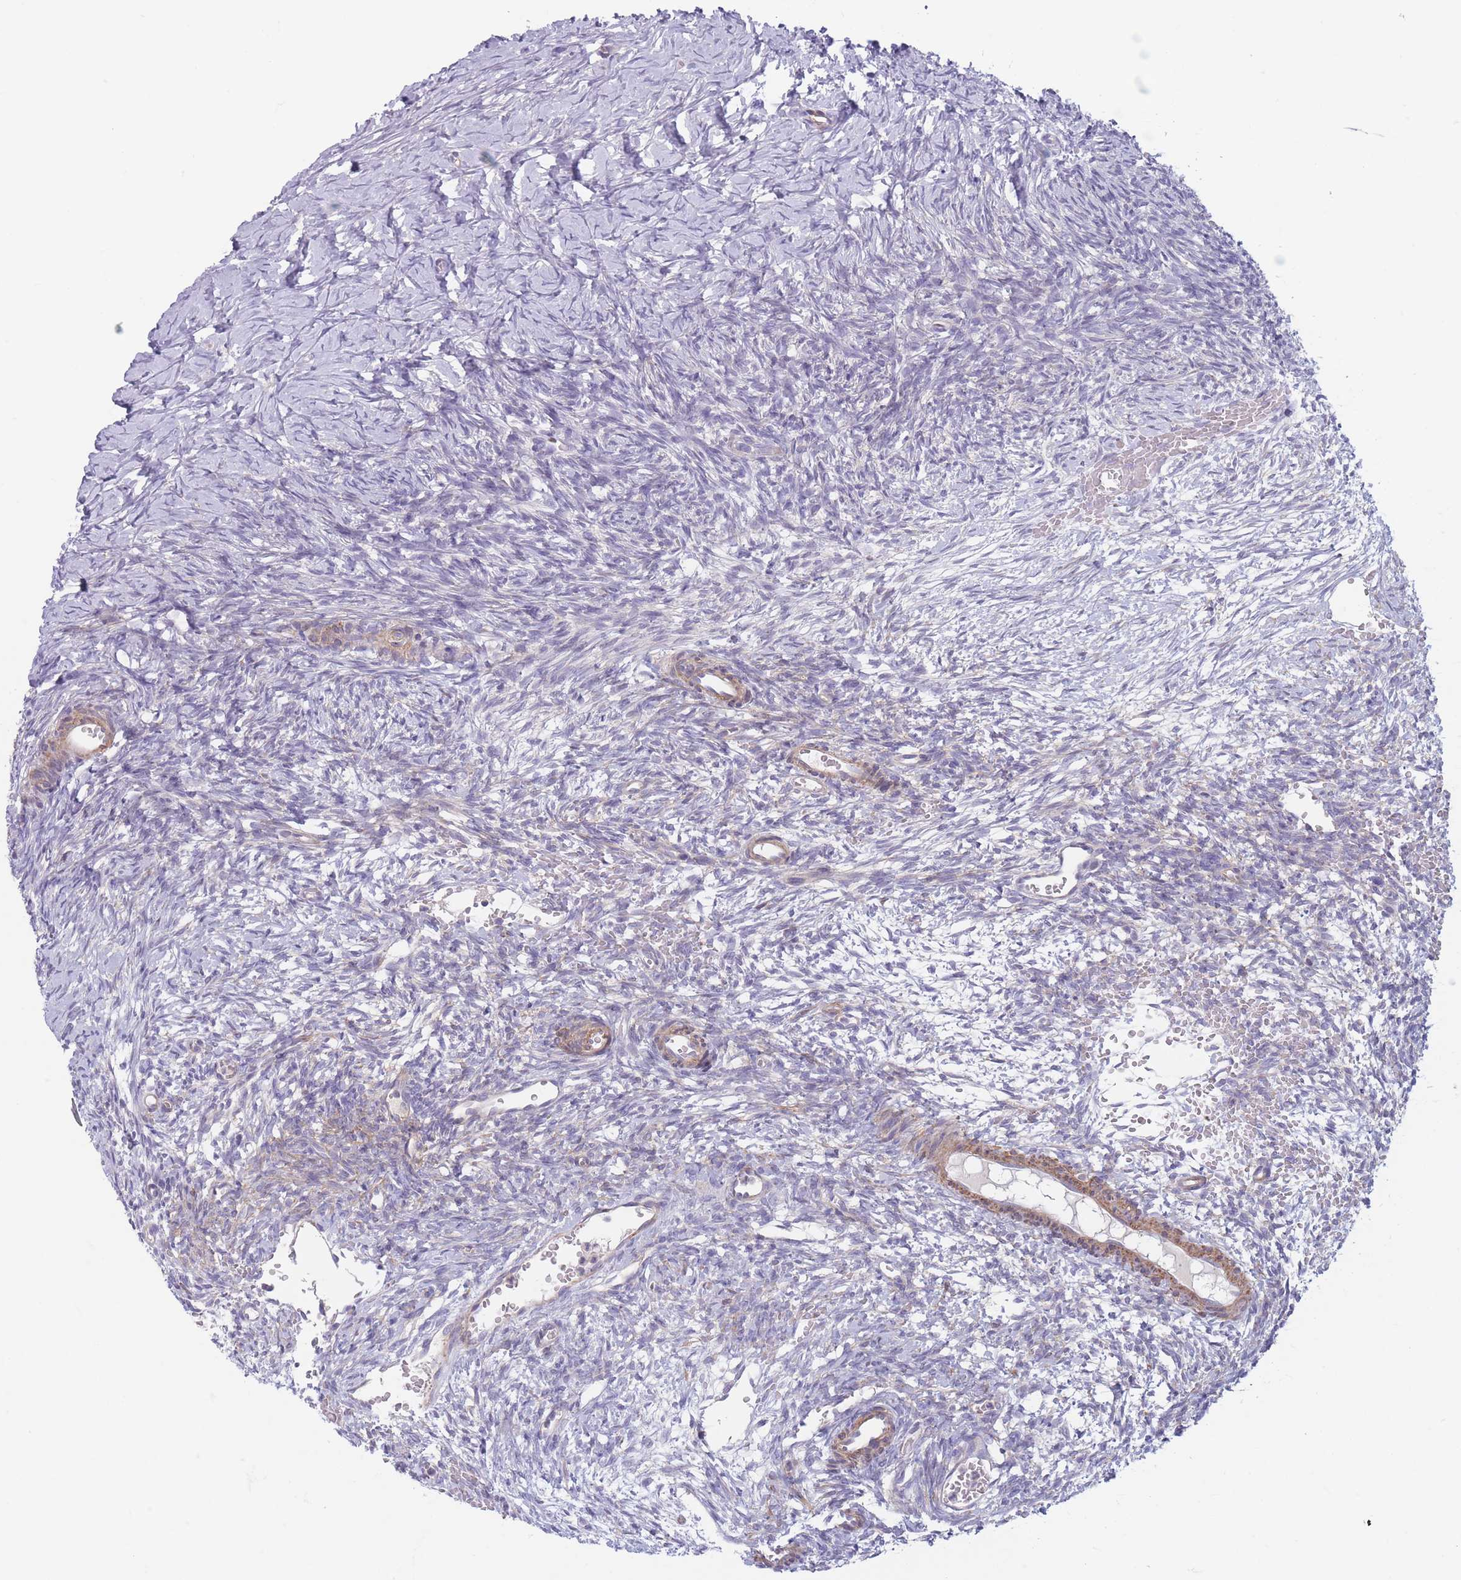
{"staining": {"intensity": "negative", "quantity": "none", "location": "none"}, "tissue": "ovary", "cell_type": "Follicle cells", "image_type": "normal", "snomed": [{"axis": "morphology", "description": "Normal tissue, NOS"}, {"axis": "topography", "description": "Ovary"}], "caption": "Immunohistochemistry of unremarkable human ovary displays no expression in follicle cells.", "gene": "PNPLA5", "patient": {"sex": "female", "age": 39}}